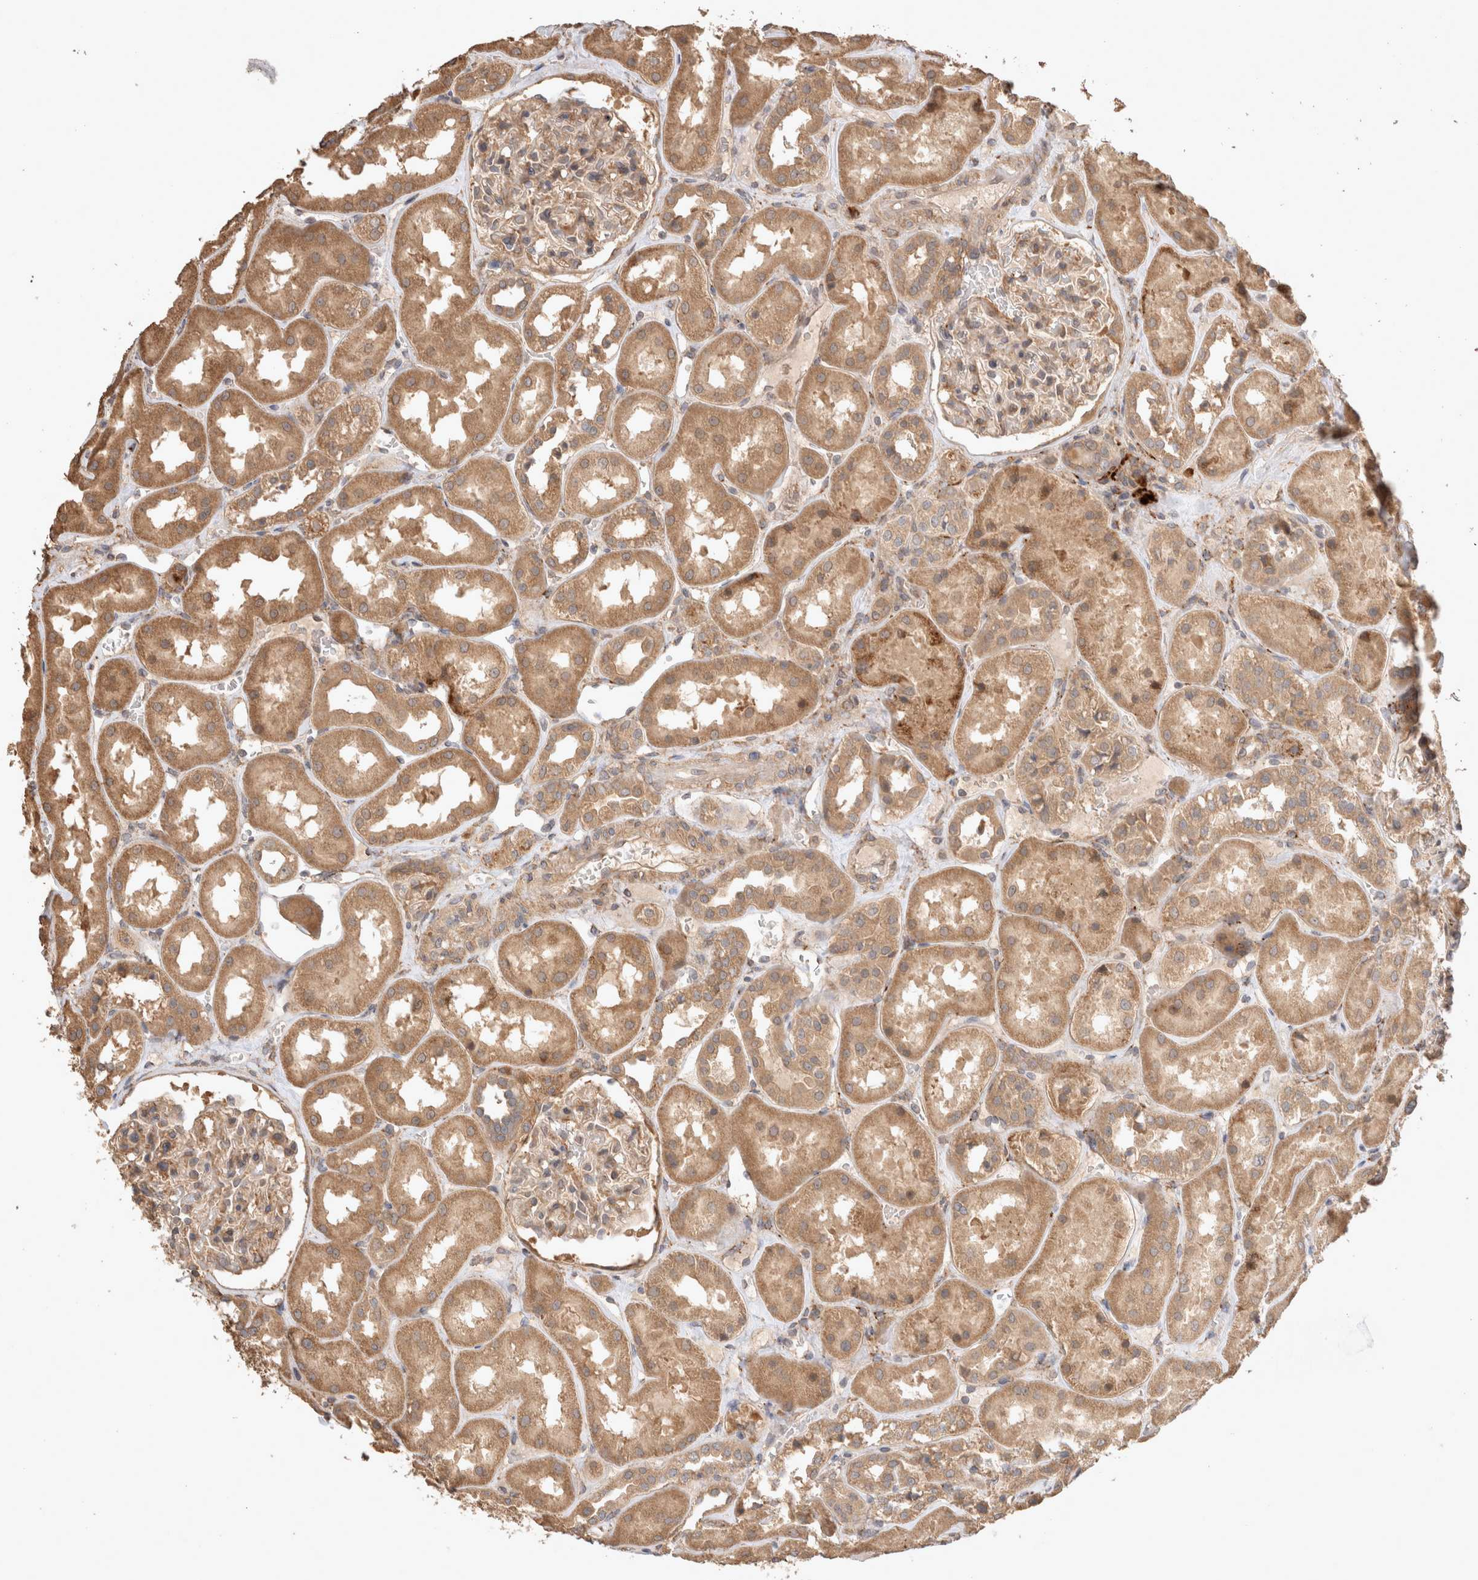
{"staining": {"intensity": "weak", "quantity": "25%-75%", "location": "cytoplasmic/membranous"}, "tissue": "kidney", "cell_type": "Cells in glomeruli", "image_type": "normal", "snomed": [{"axis": "morphology", "description": "Normal tissue, NOS"}, {"axis": "topography", "description": "Kidney"}], "caption": "IHC of normal kidney demonstrates low levels of weak cytoplasmic/membranous expression in approximately 25%-75% of cells in glomeruli.", "gene": "HROB", "patient": {"sex": "male", "age": 70}}